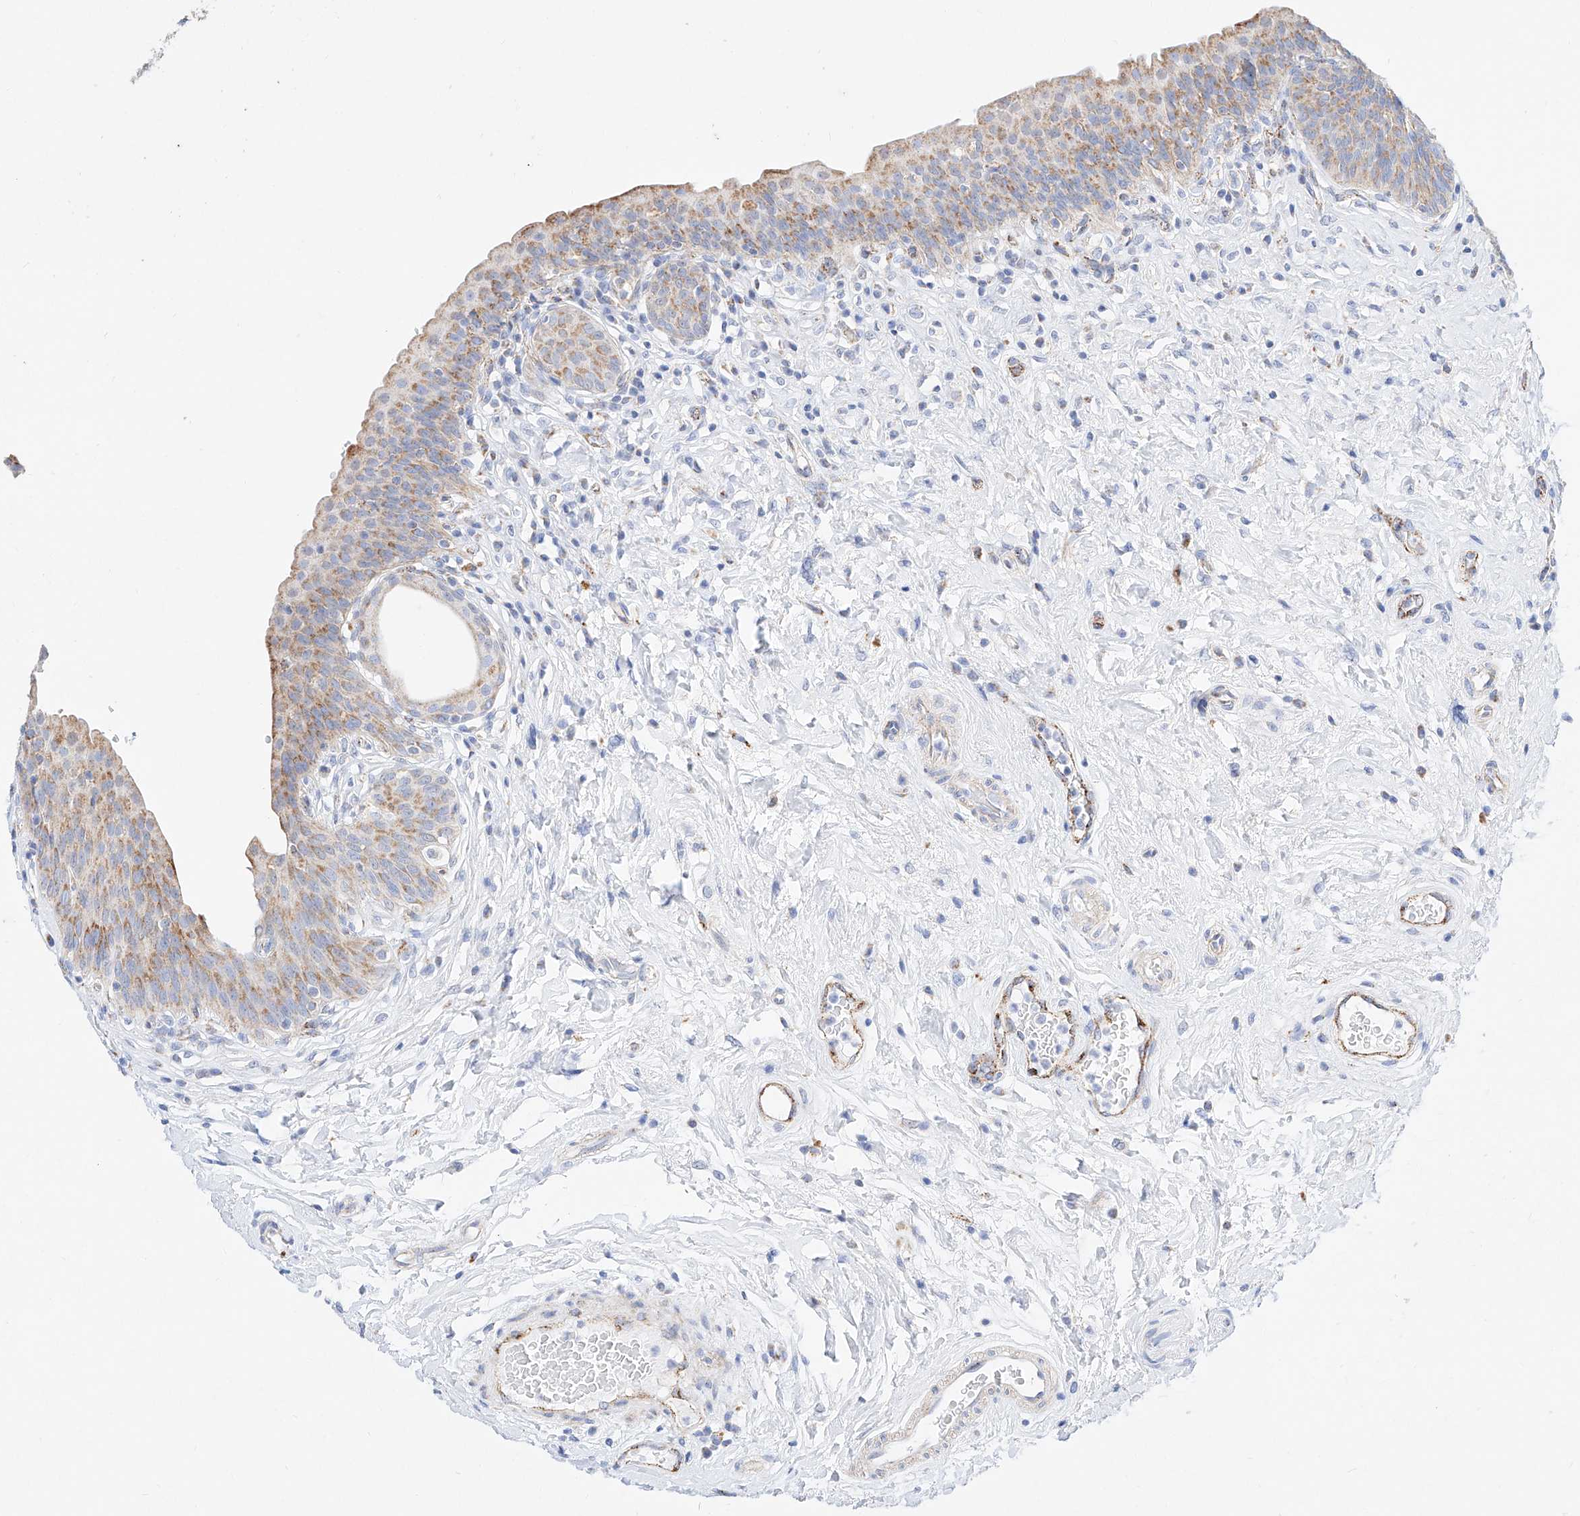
{"staining": {"intensity": "weak", "quantity": "25%-75%", "location": "cytoplasmic/membranous"}, "tissue": "urinary bladder", "cell_type": "Urothelial cells", "image_type": "normal", "snomed": [{"axis": "morphology", "description": "Normal tissue, NOS"}, {"axis": "topography", "description": "Urinary bladder"}], "caption": "Urothelial cells display low levels of weak cytoplasmic/membranous positivity in about 25%-75% of cells in normal urinary bladder.", "gene": "C6orf62", "patient": {"sex": "male", "age": 83}}